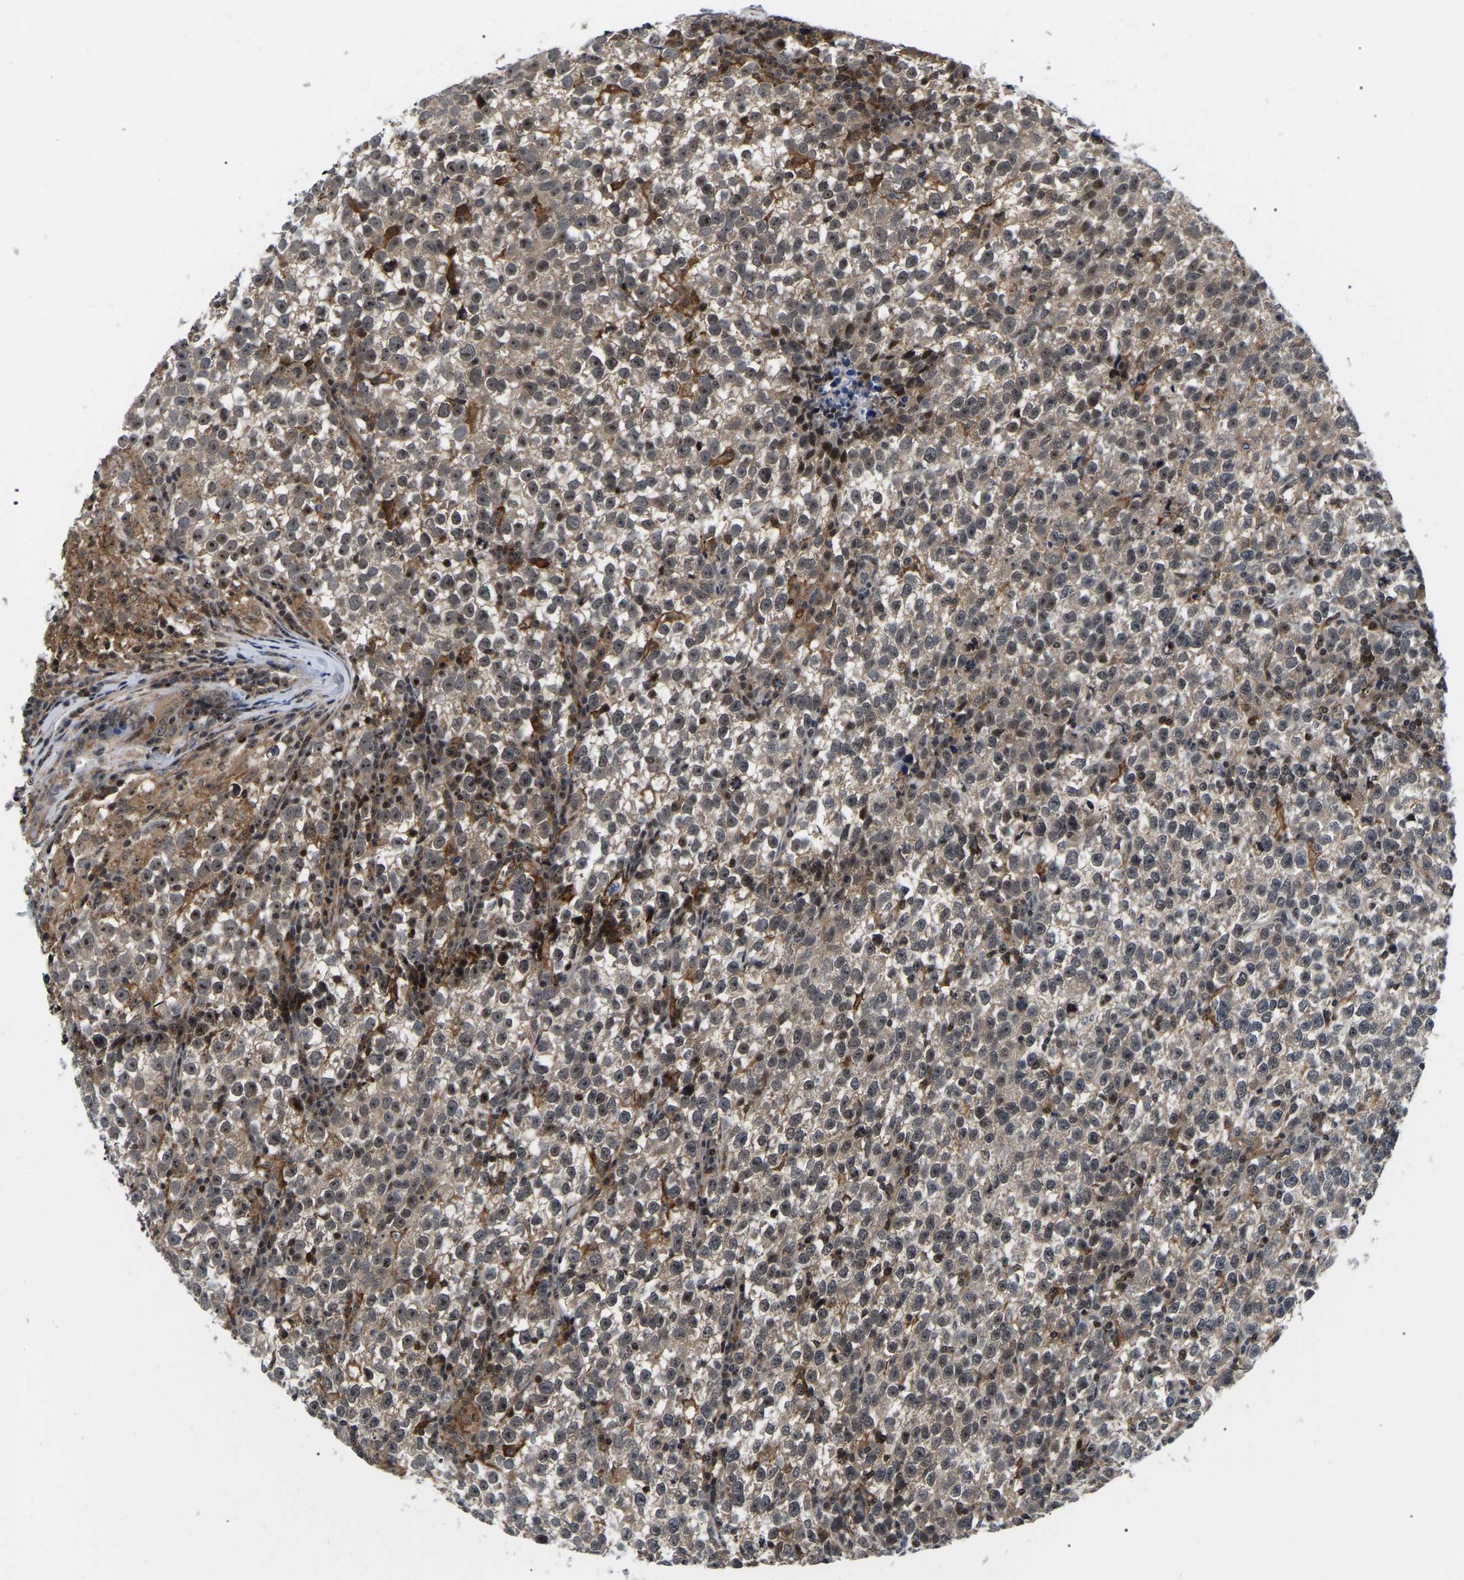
{"staining": {"intensity": "moderate", "quantity": ">75%", "location": "cytoplasmic/membranous,nuclear"}, "tissue": "testis cancer", "cell_type": "Tumor cells", "image_type": "cancer", "snomed": [{"axis": "morphology", "description": "Normal tissue, NOS"}, {"axis": "morphology", "description": "Seminoma, NOS"}, {"axis": "topography", "description": "Testis"}], "caption": "Testis cancer stained for a protein (brown) reveals moderate cytoplasmic/membranous and nuclear positive expression in about >75% of tumor cells.", "gene": "RRP1B", "patient": {"sex": "male", "age": 43}}